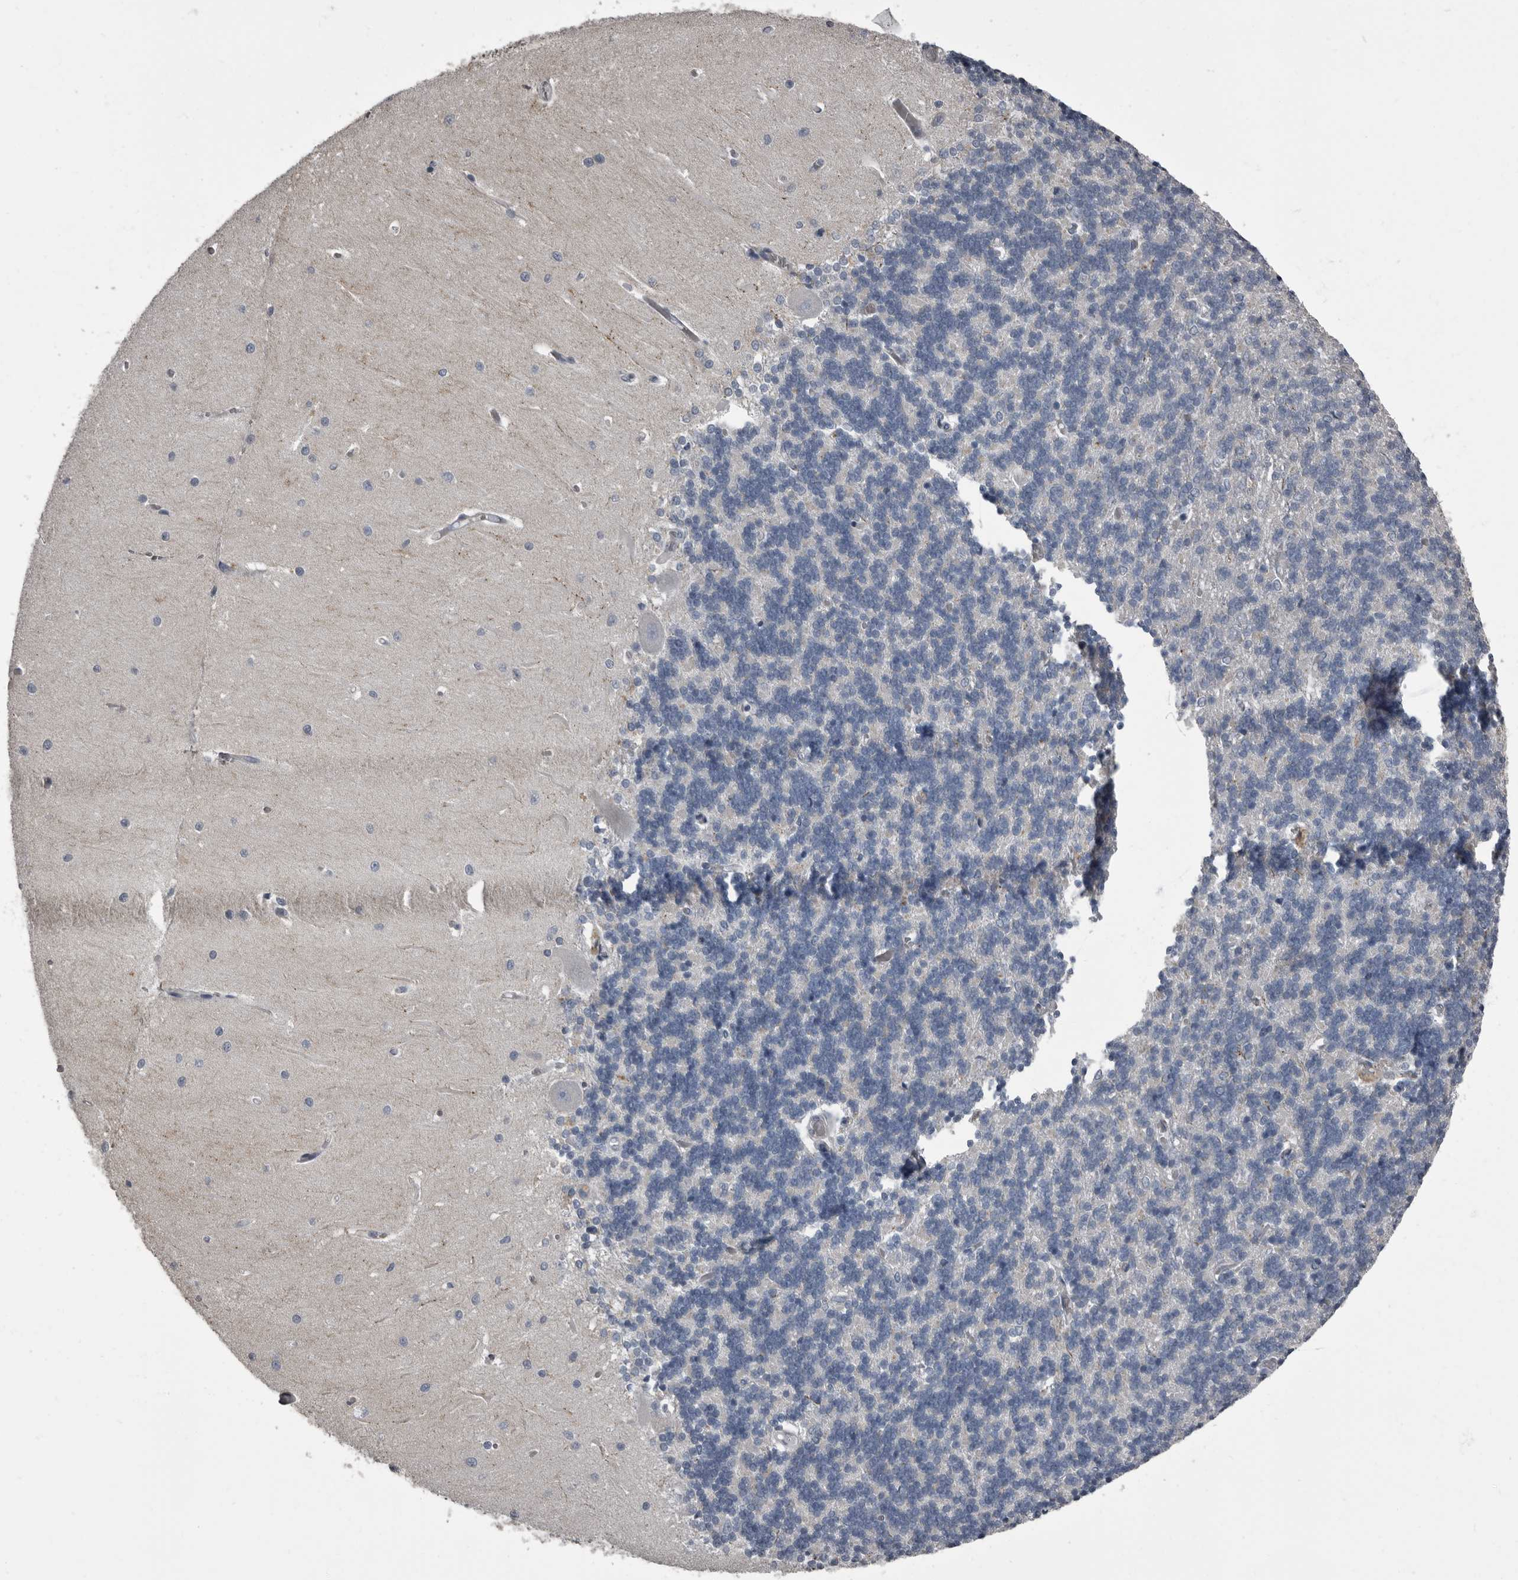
{"staining": {"intensity": "negative", "quantity": "none", "location": "none"}, "tissue": "cerebellum", "cell_type": "Cells in granular layer", "image_type": "normal", "snomed": [{"axis": "morphology", "description": "Normal tissue, NOS"}, {"axis": "topography", "description": "Cerebellum"}], "caption": "This is an immunohistochemistry (IHC) micrograph of normal cerebellum. There is no positivity in cells in granular layer.", "gene": "TPD52L1", "patient": {"sex": "male", "age": 37}}